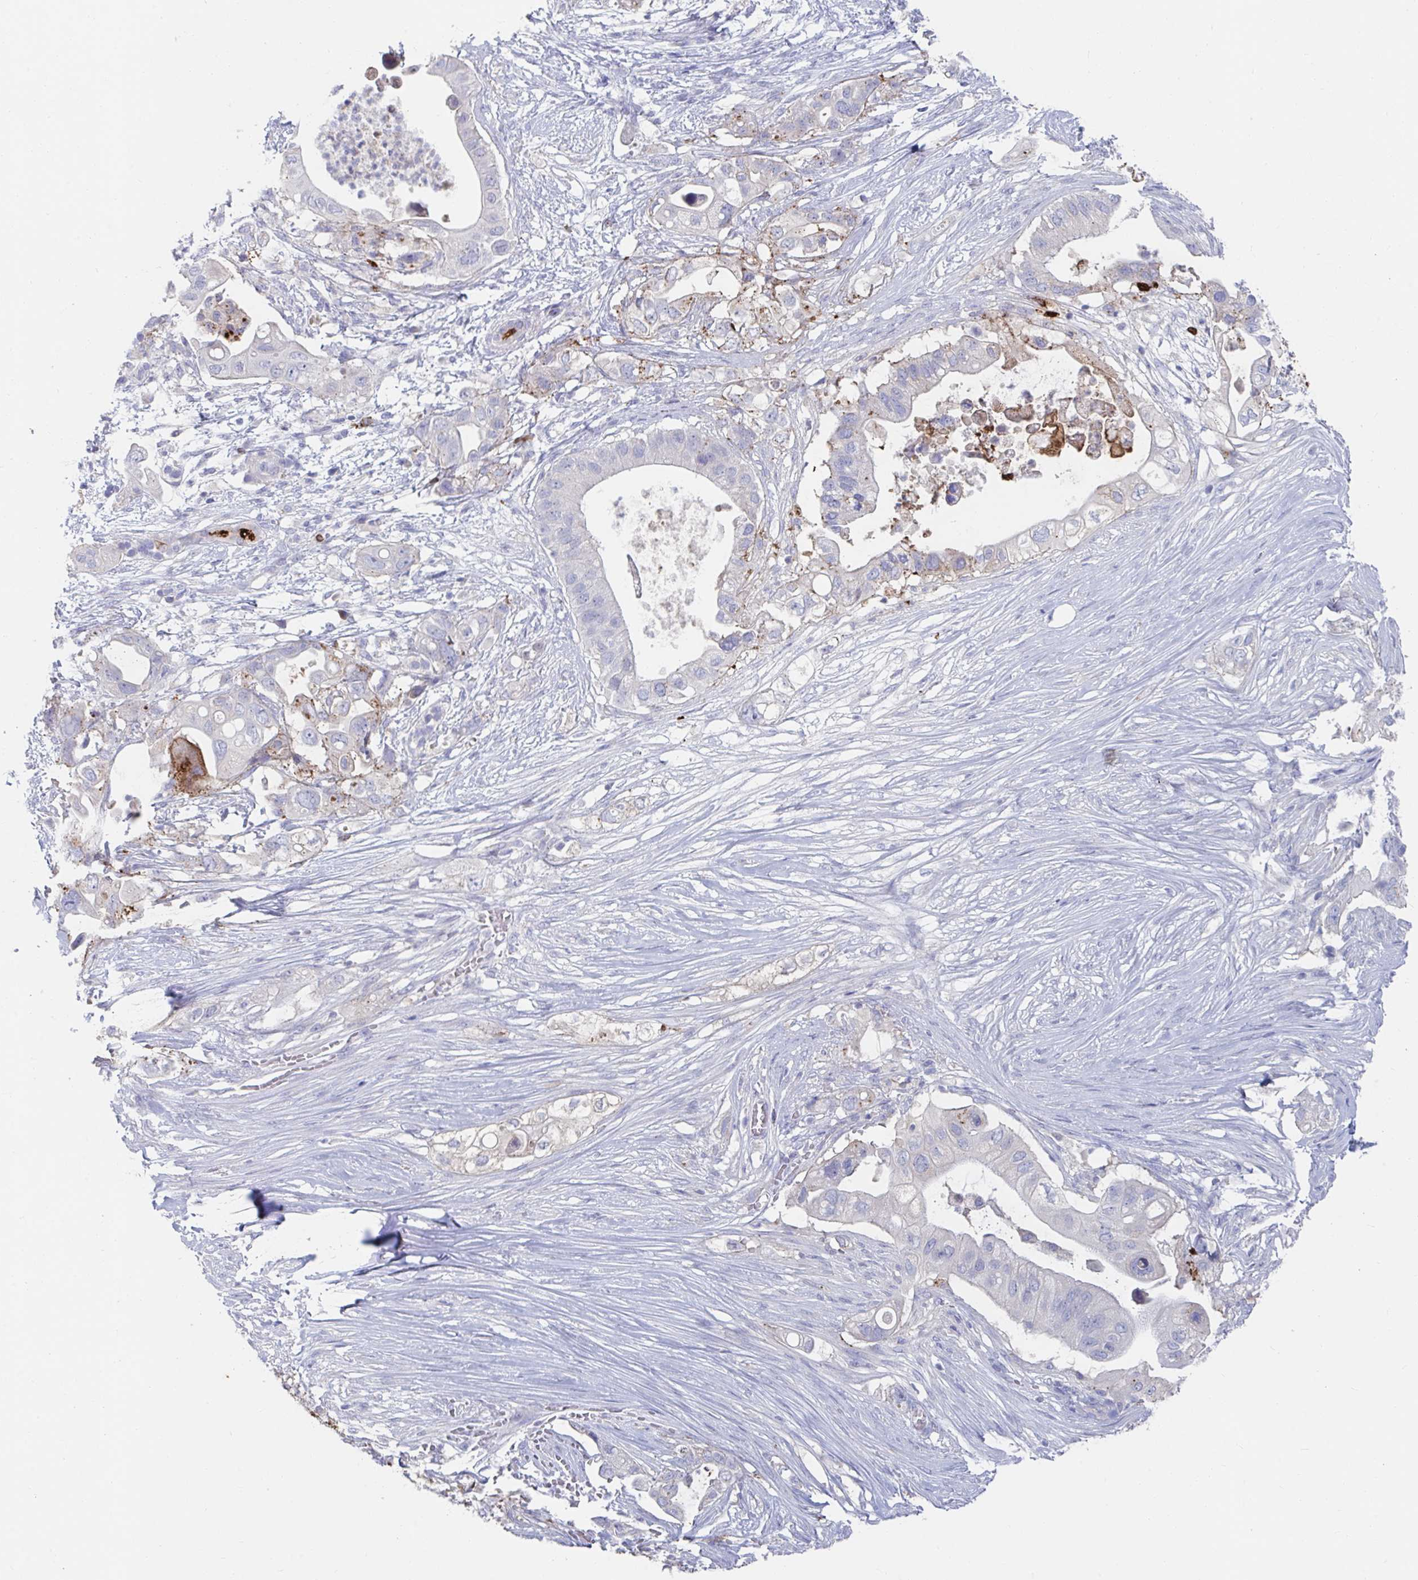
{"staining": {"intensity": "moderate", "quantity": "<25%", "location": "cytoplasmic/membranous"}, "tissue": "pancreatic cancer", "cell_type": "Tumor cells", "image_type": "cancer", "snomed": [{"axis": "morphology", "description": "Adenocarcinoma, NOS"}, {"axis": "topography", "description": "Pancreas"}], "caption": "Immunohistochemistry (IHC) of human pancreatic cancer (adenocarcinoma) exhibits low levels of moderate cytoplasmic/membranous positivity in approximately <25% of tumor cells.", "gene": "KCNK5", "patient": {"sex": "female", "age": 72}}